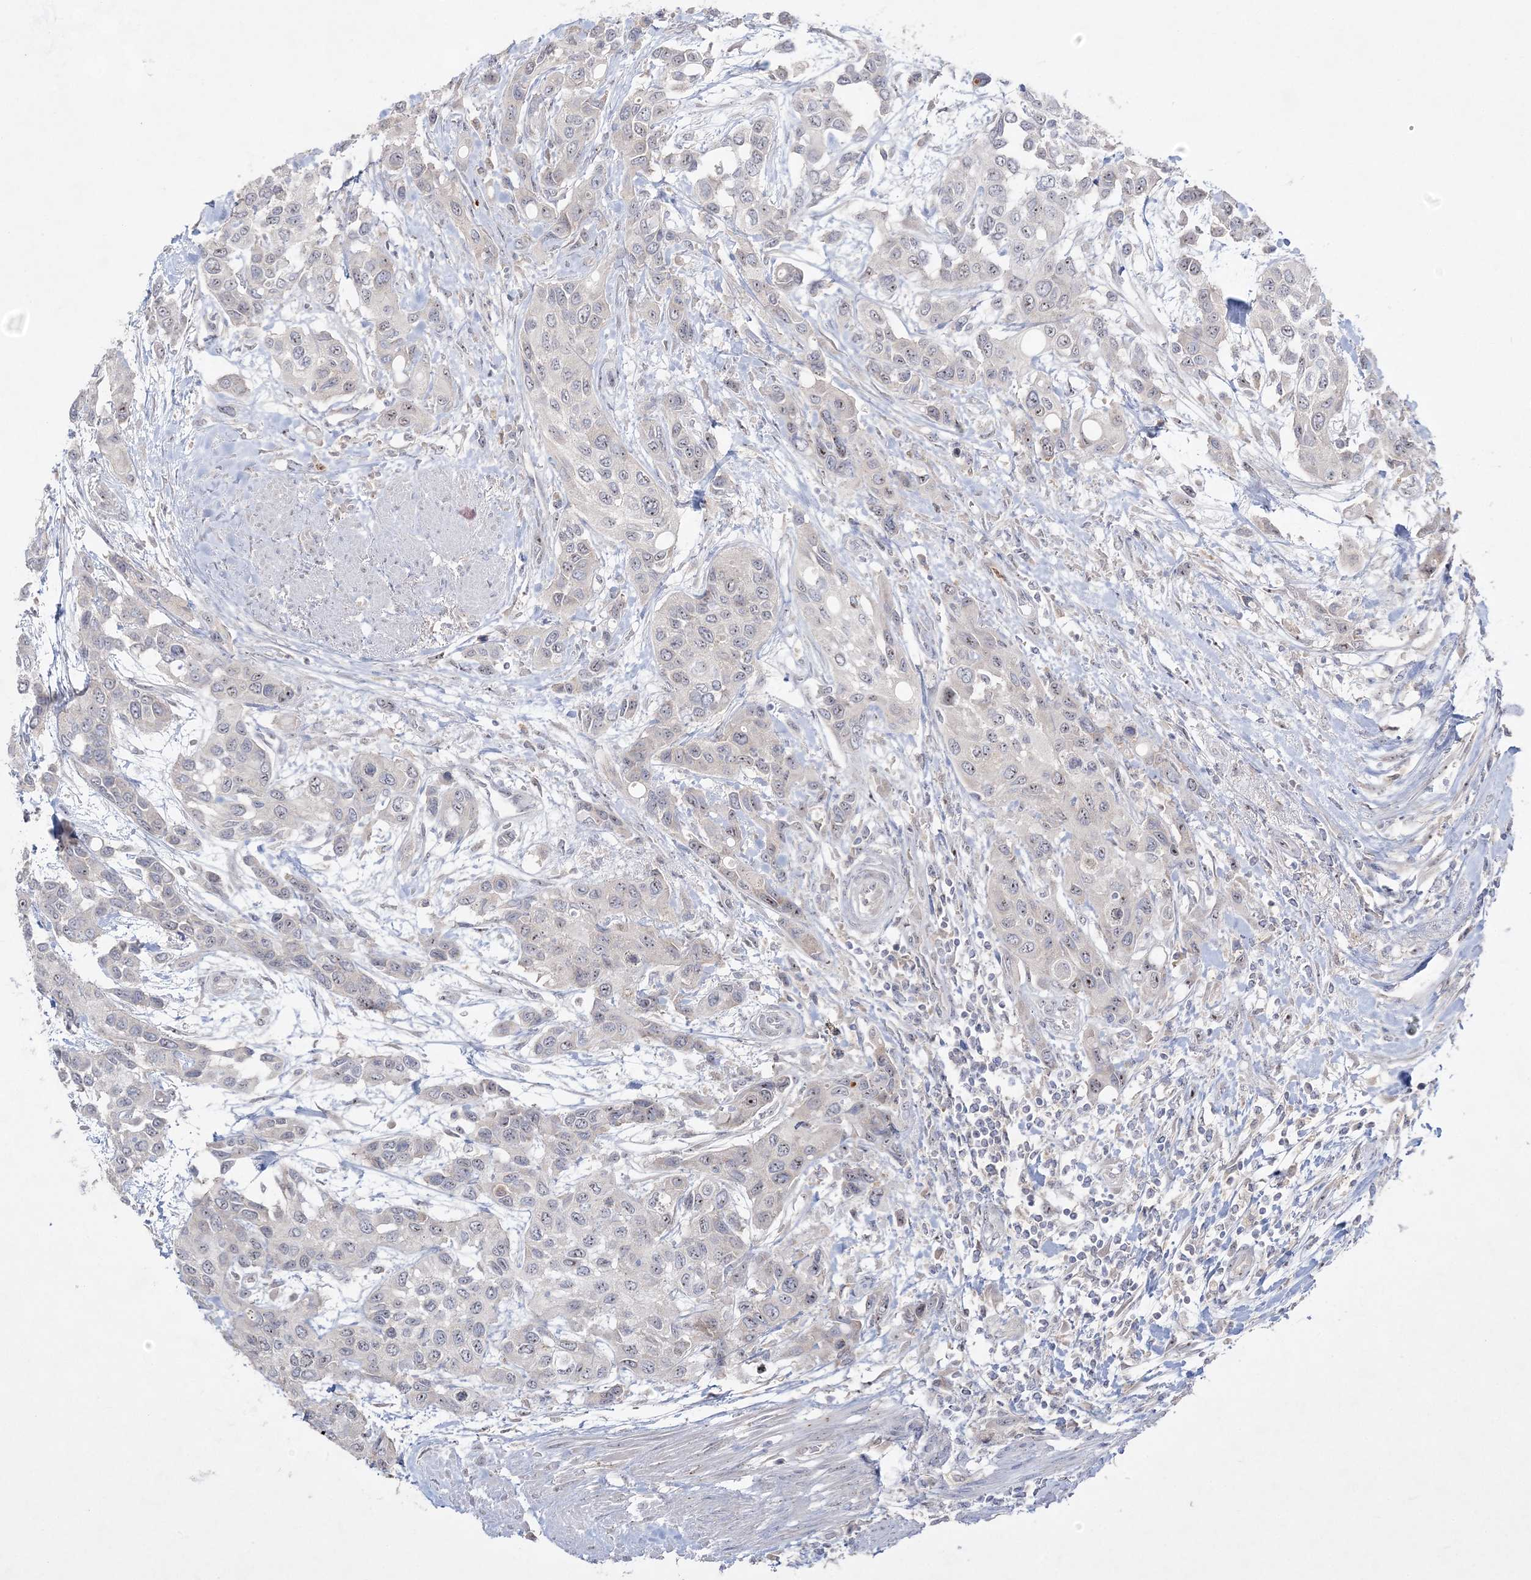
{"staining": {"intensity": "weak", "quantity": "<25%", "location": "nuclear"}, "tissue": "urothelial cancer", "cell_type": "Tumor cells", "image_type": "cancer", "snomed": [{"axis": "morphology", "description": "Normal tissue, NOS"}, {"axis": "morphology", "description": "Urothelial carcinoma, High grade"}, {"axis": "topography", "description": "Vascular tissue"}, {"axis": "topography", "description": "Urinary bladder"}], "caption": "DAB (3,3'-diaminobenzidine) immunohistochemical staining of human high-grade urothelial carcinoma demonstrates no significant positivity in tumor cells.", "gene": "NOP16", "patient": {"sex": "female", "age": 56}}